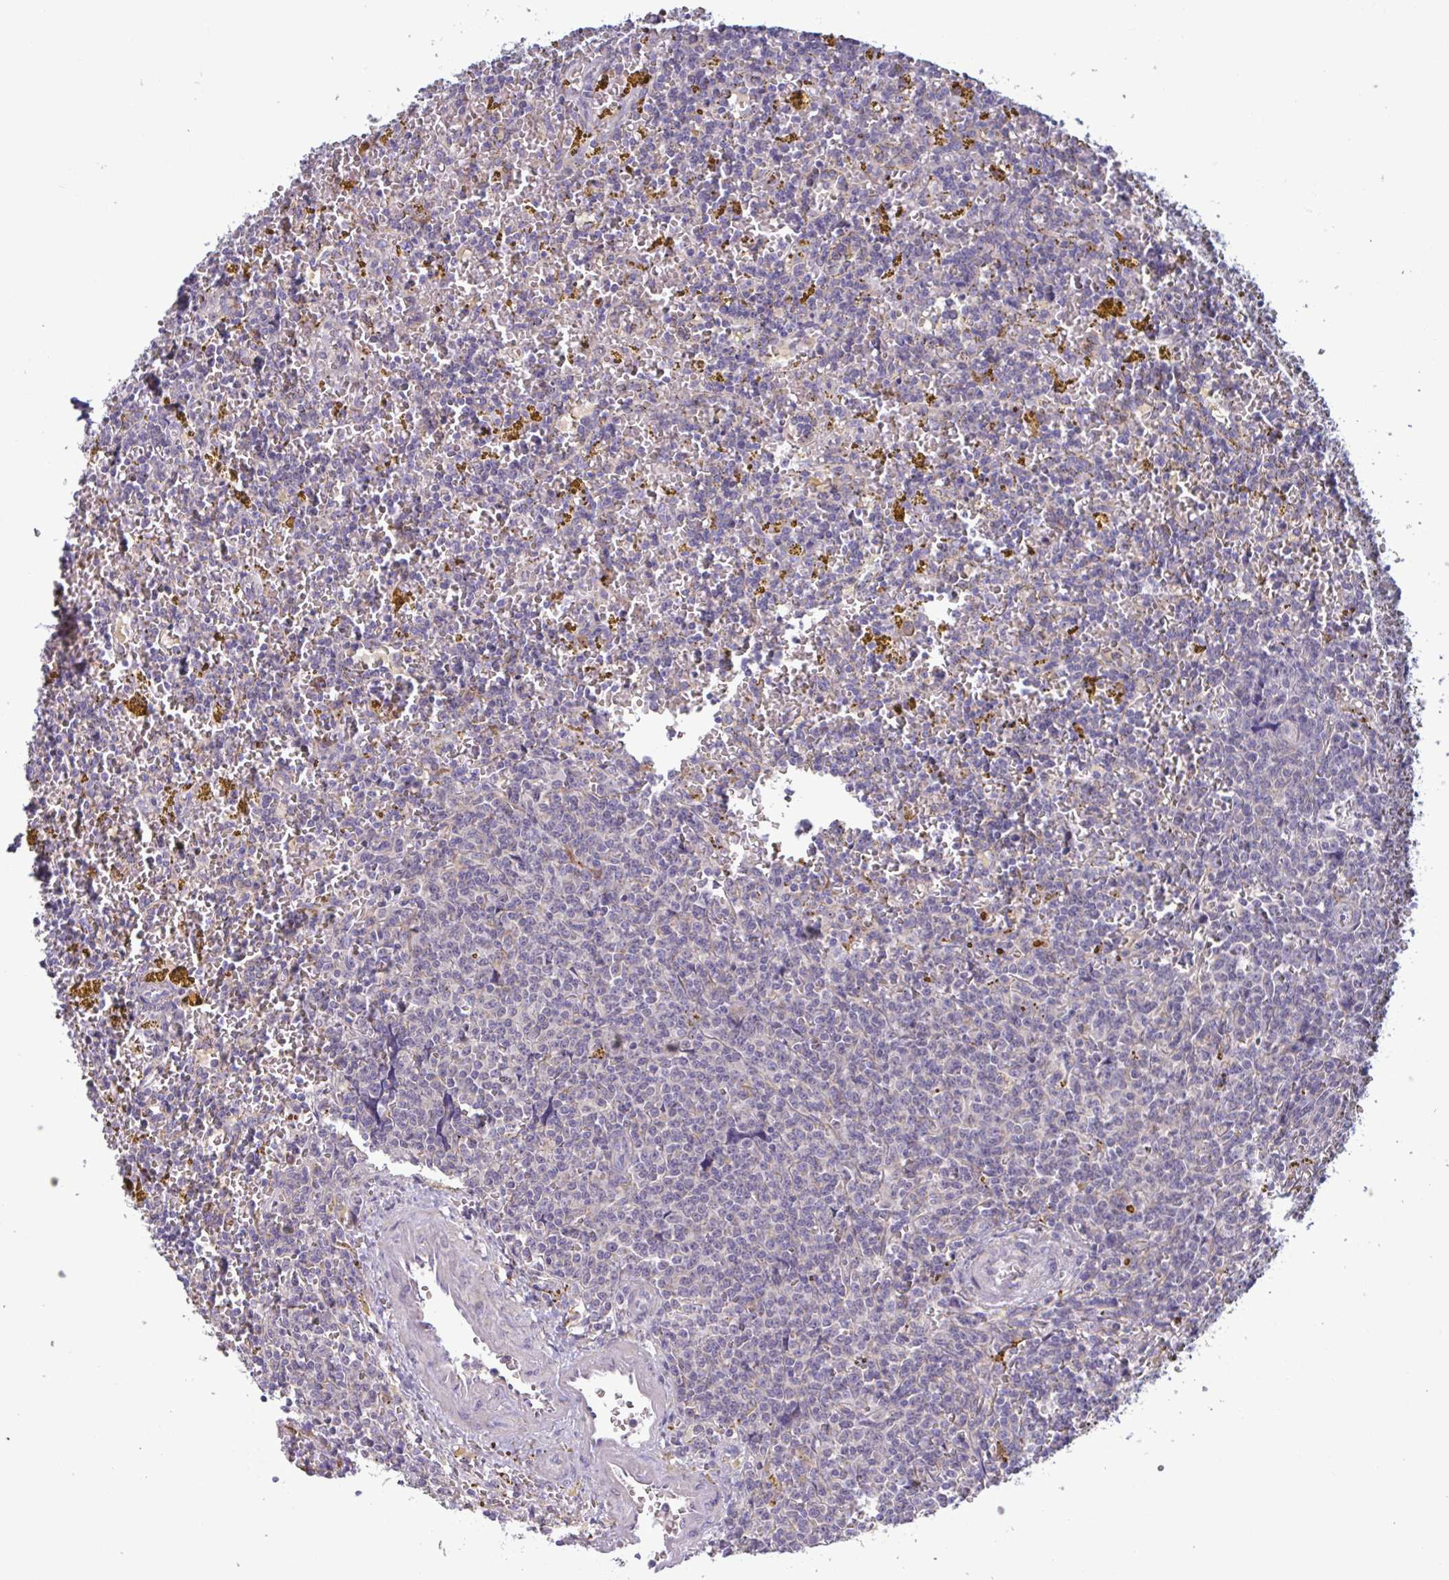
{"staining": {"intensity": "negative", "quantity": "none", "location": "none"}, "tissue": "lymphoma", "cell_type": "Tumor cells", "image_type": "cancer", "snomed": [{"axis": "morphology", "description": "Malignant lymphoma, non-Hodgkin's type, Low grade"}, {"axis": "topography", "description": "Spleen"}, {"axis": "topography", "description": "Lymph node"}], "caption": "Image shows no significant protein positivity in tumor cells of low-grade malignant lymphoma, non-Hodgkin's type. (Immunohistochemistry, brightfield microscopy, high magnification).", "gene": "CD1E", "patient": {"sex": "female", "age": 66}}